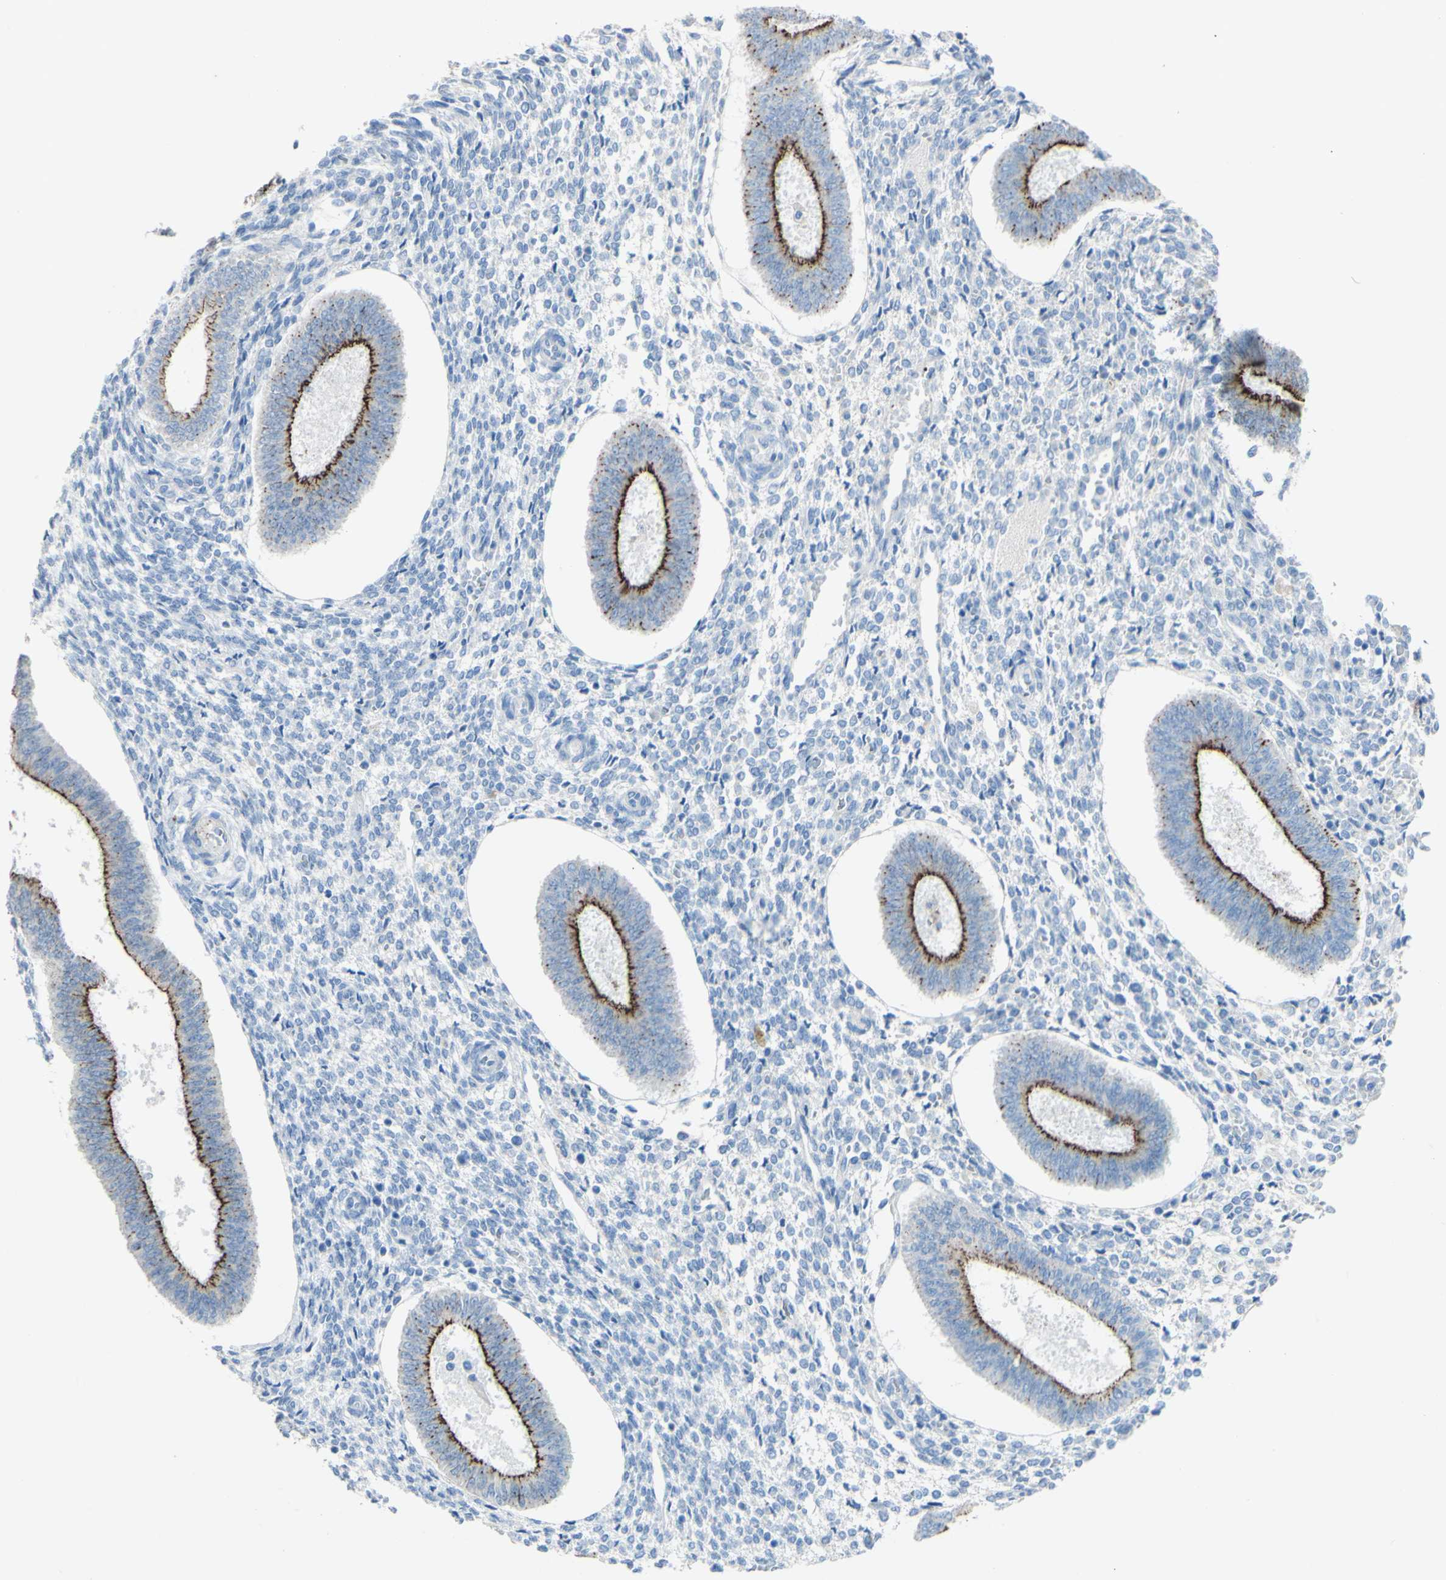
{"staining": {"intensity": "negative", "quantity": "none", "location": "none"}, "tissue": "endometrium", "cell_type": "Cells in endometrial stroma", "image_type": "normal", "snomed": [{"axis": "morphology", "description": "Normal tissue, NOS"}, {"axis": "topography", "description": "Endometrium"}], "caption": "The immunohistochemistry image has no significant expression in cells in endometrial stroma of endometrium.", "gene": "DSC2", "patient": {"sex": "female", "age": 35}}